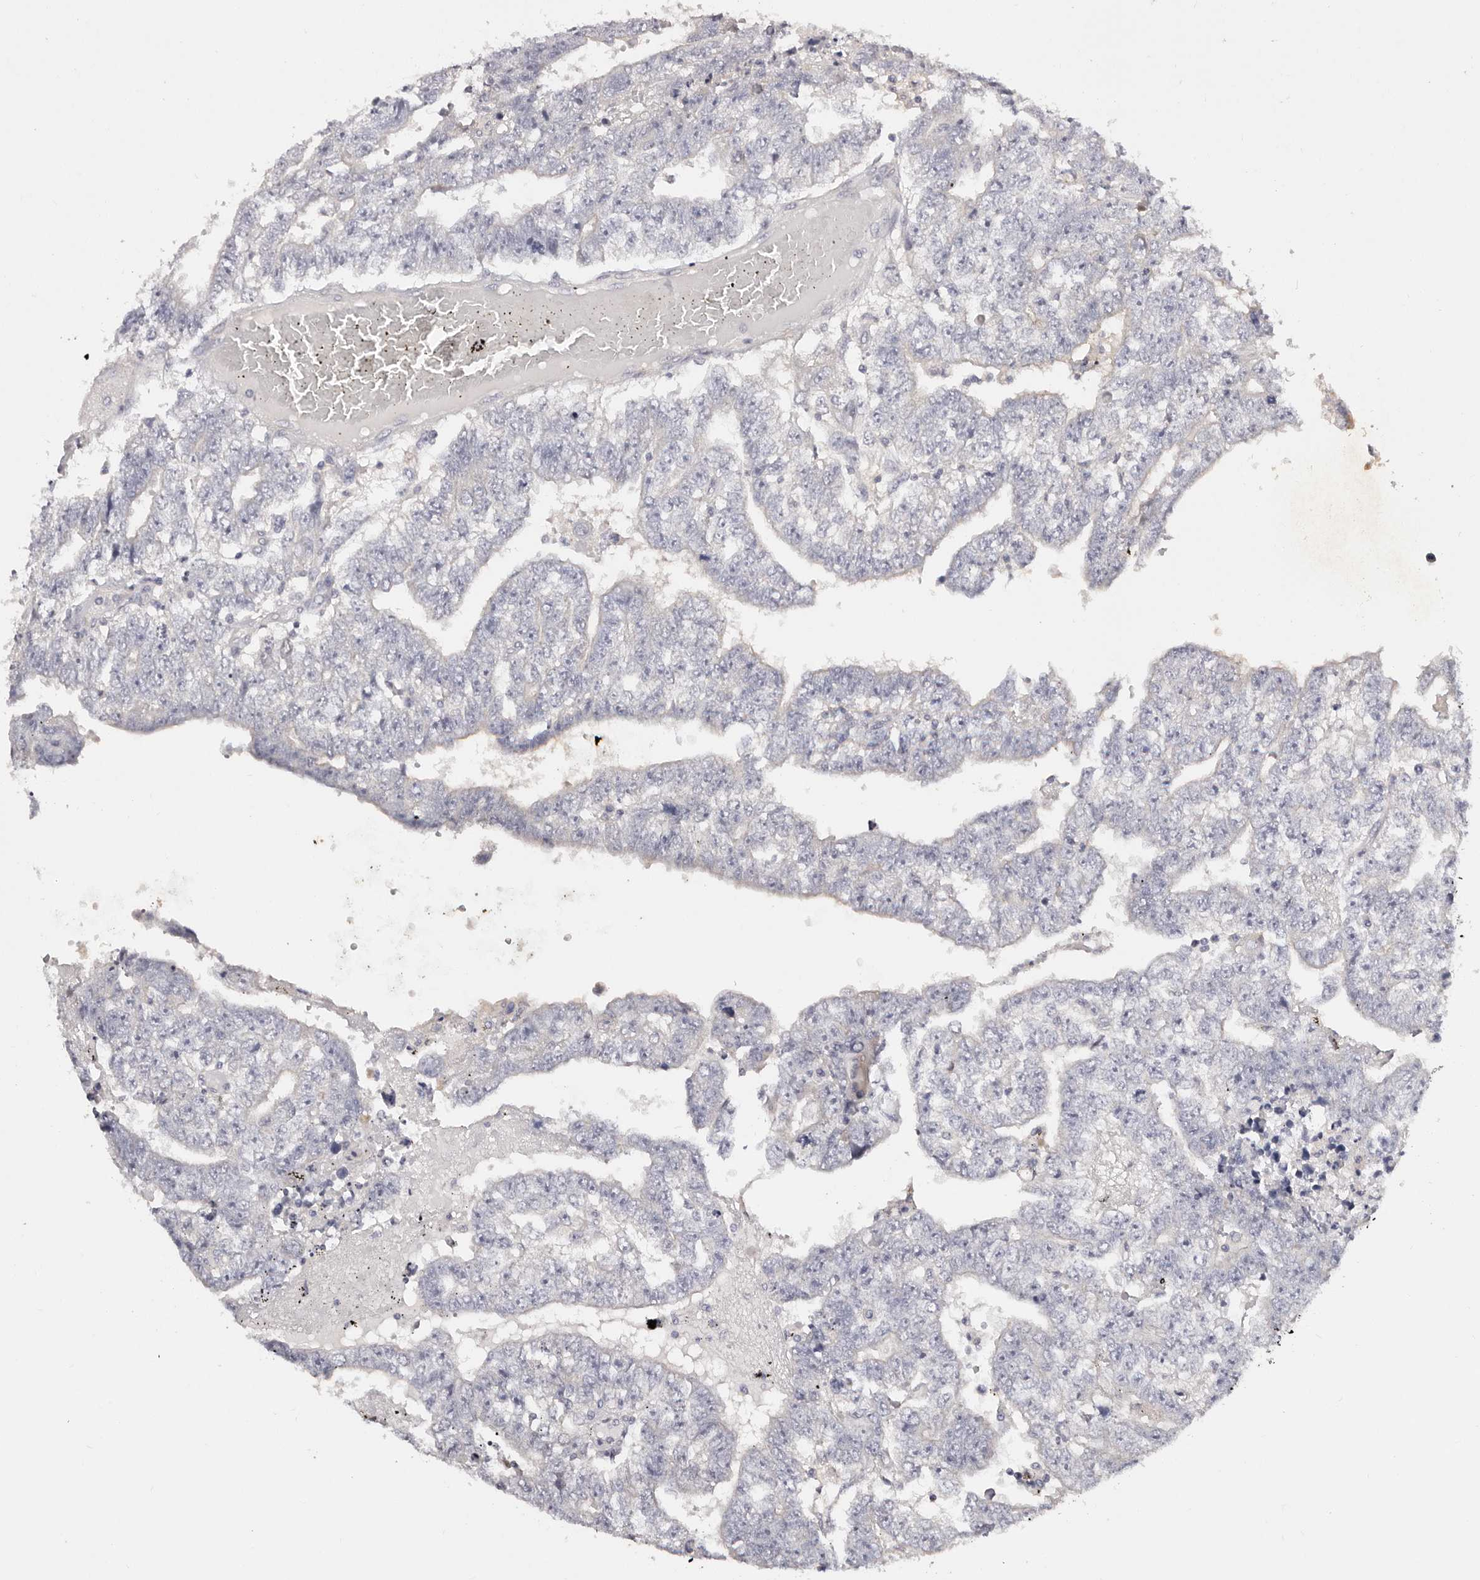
{"staining": {"intensity": "negative", "quantity": "none", "location": "none"}, "tissue": "testis cancer", "cell_type": "Tumor cells", "image_type": "cancer", "snomed": [{"axis": "morphology", "description": "Carcinoma, Embryonal, NOS"}, {"axis": "topography", "description": "Testis"}], "caption": "Tumor cells are negative for protein expression in human testis embryonal carcinoma.", "gene": "MRPS33", "patient": {"sex": "male", "age": 25}}